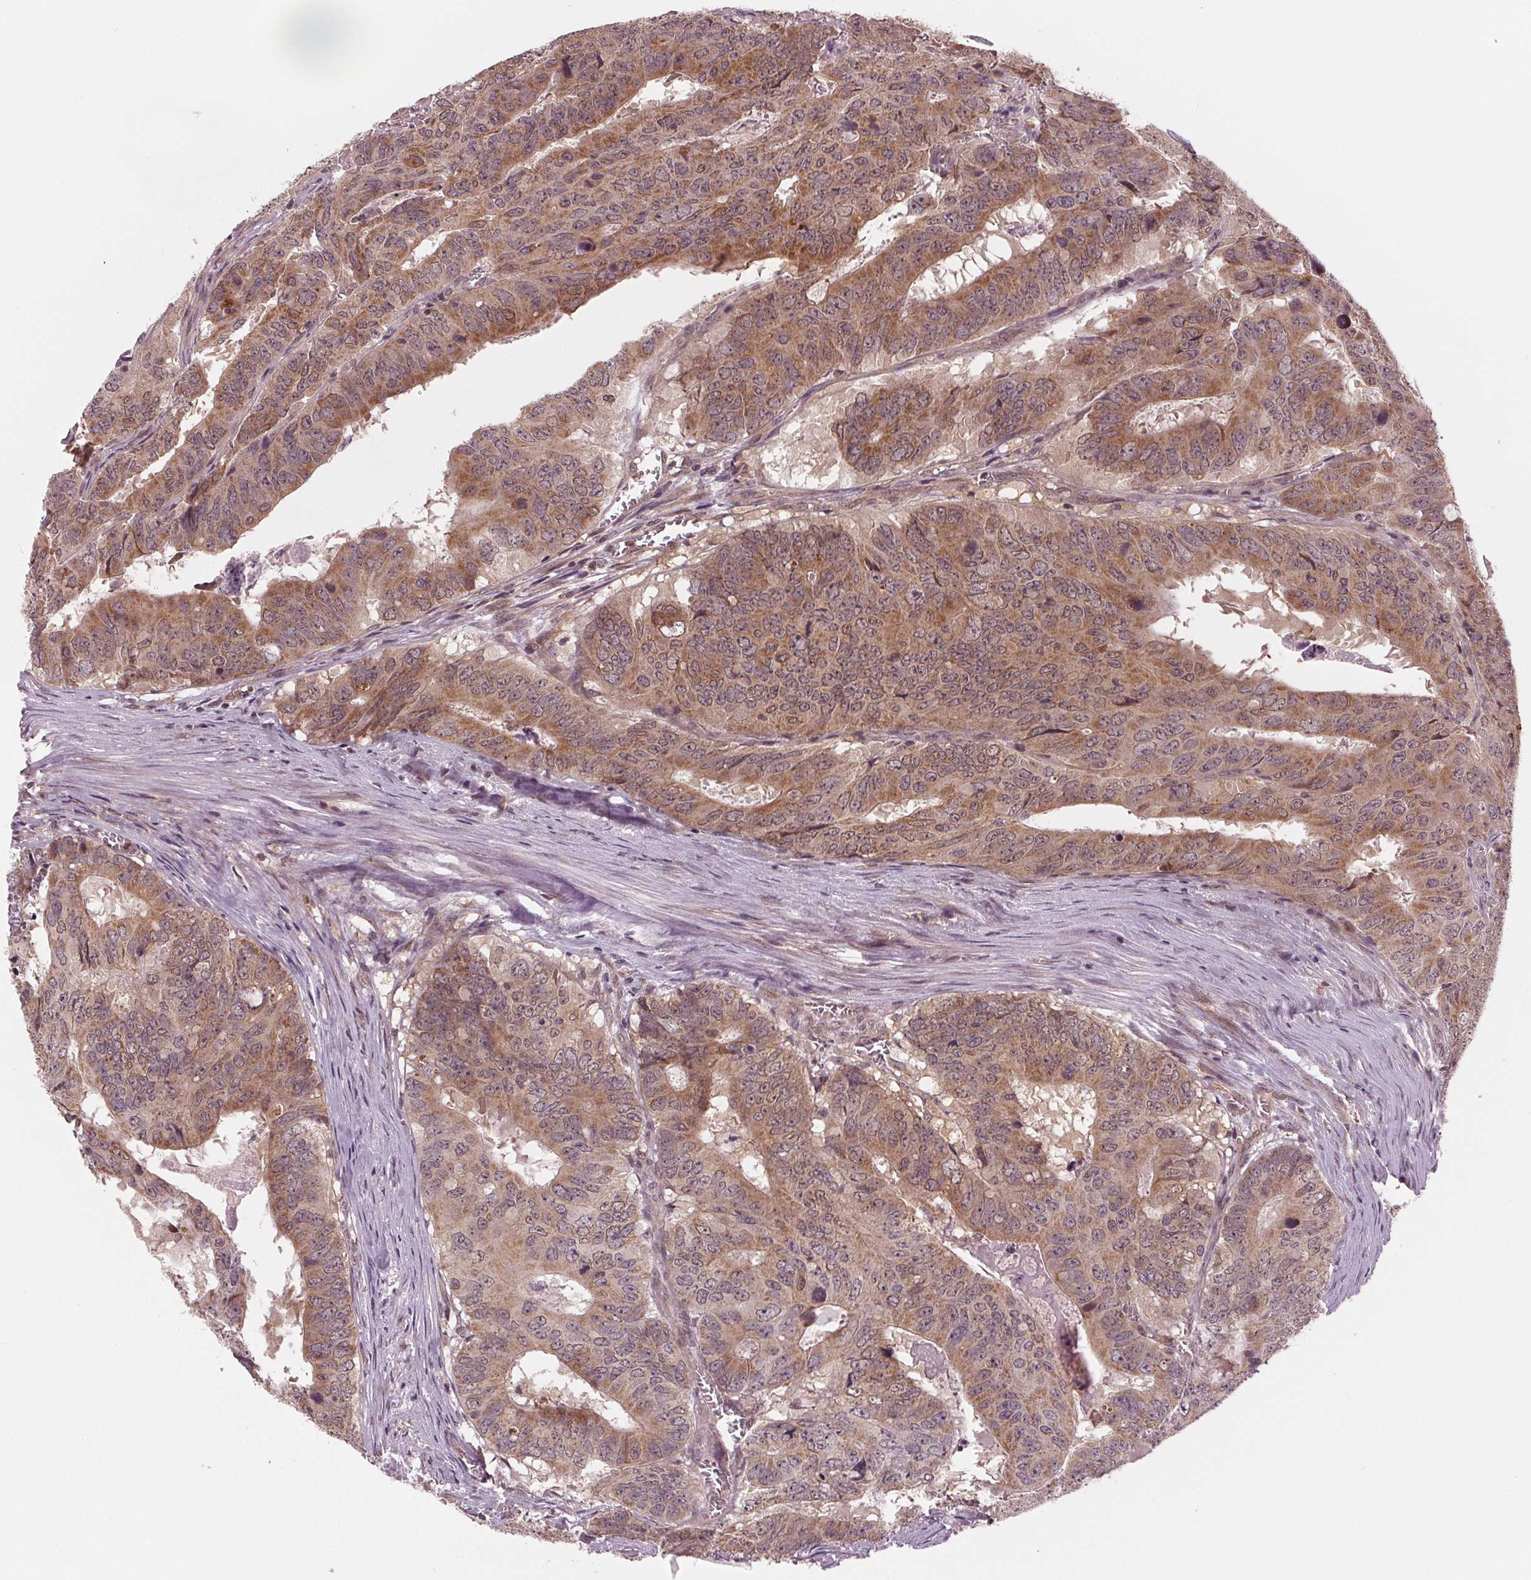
{"staining": {"intensity": "moderate", "quantity": ">75%", "location": "cytoplasmic/membranous"}, "tissue": "colorectal cancer", "cell_type": "Tumor cells", "image_type": "cancer", "snomed": [{"axis": "morphology", "description": "Adenocarcinoma, NOS"}, {"axis": "topography", "description": "Colon"}], "caption": "A brown stain highlights moderate cytoplasmic/membranous positivity of a protein in colorectal cancer (adenocarcinoma) tumor cells.", "gene": "STAT3", "patient": {"sex": "male", "age": 79}}